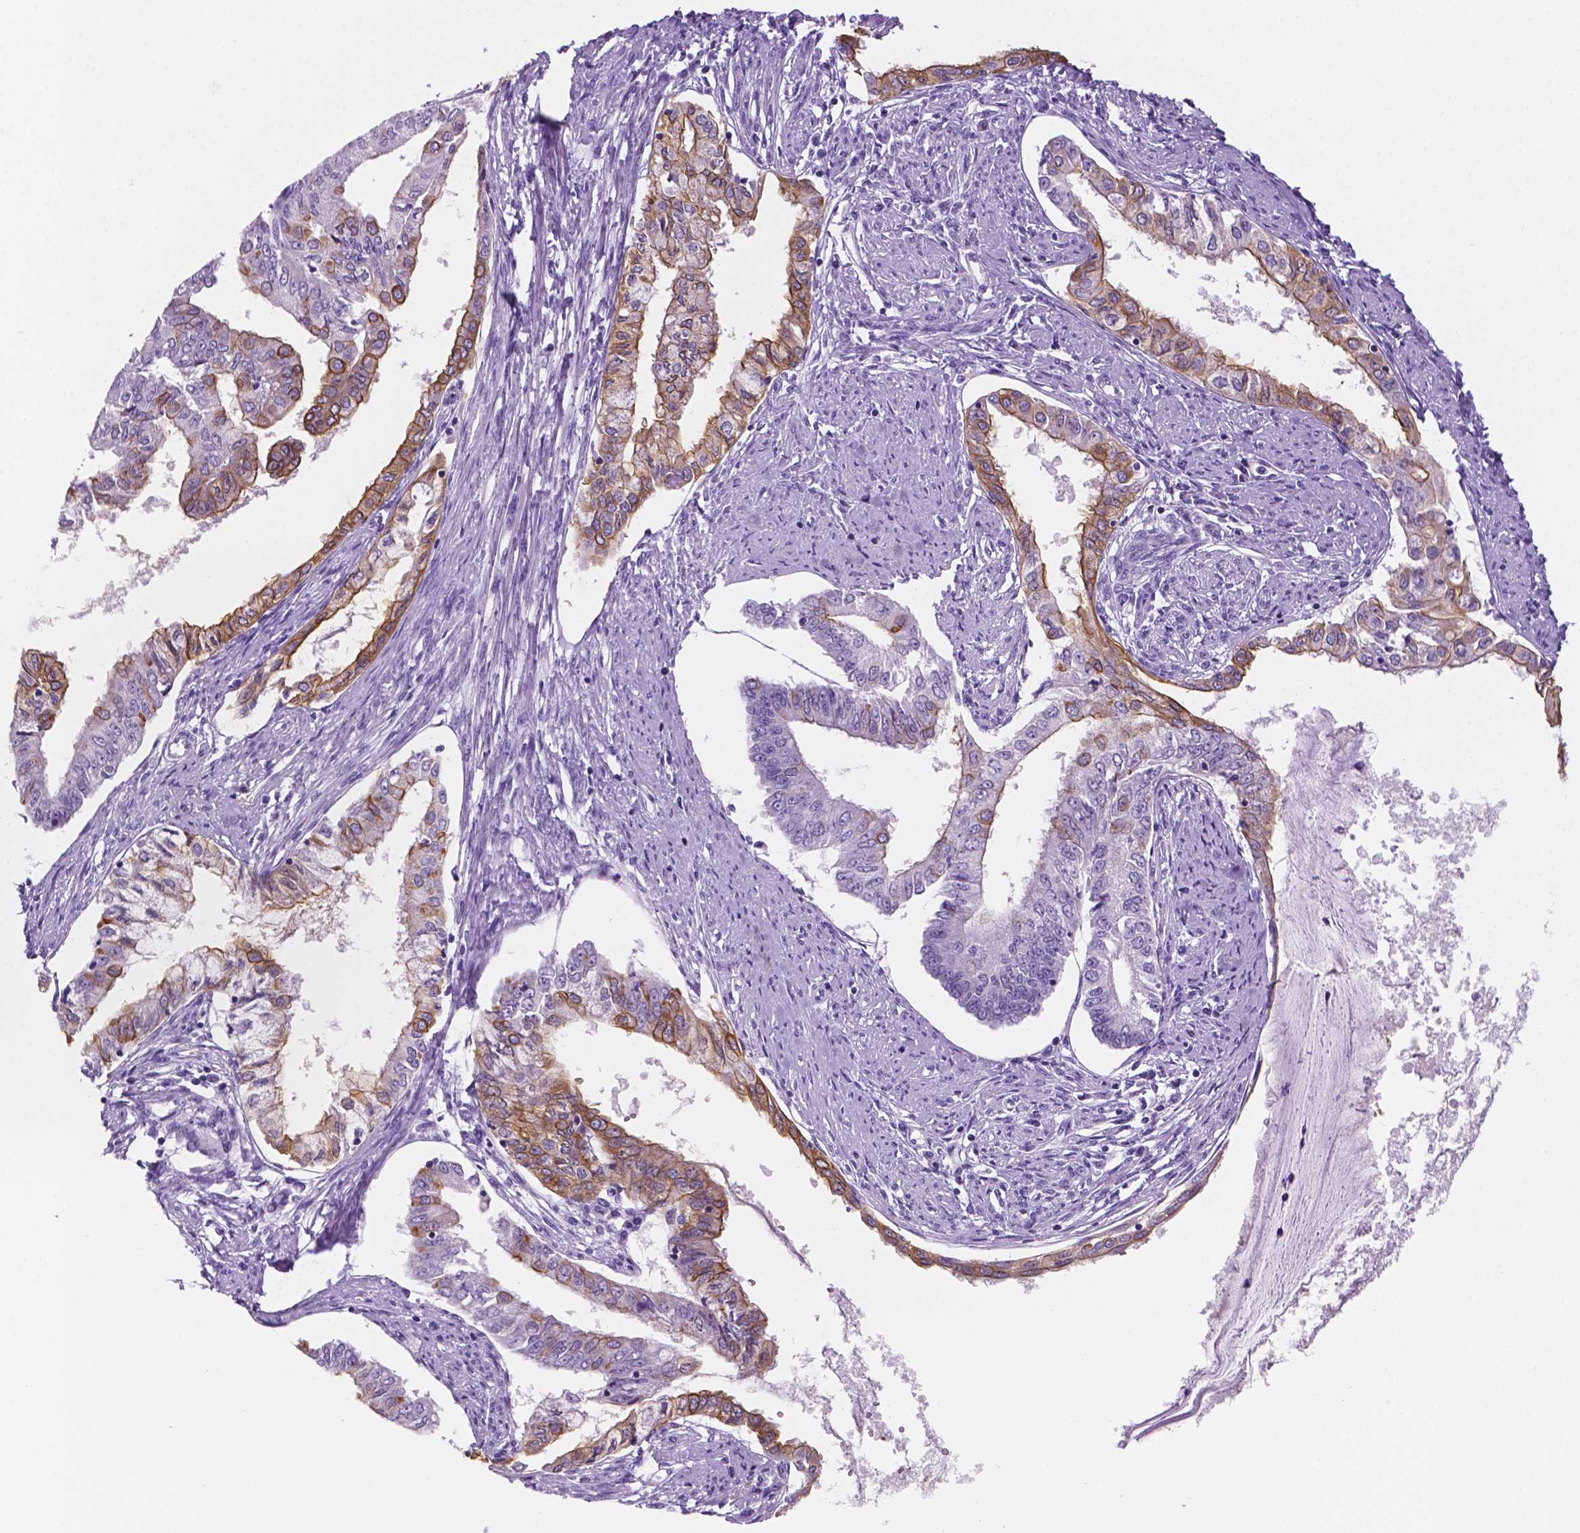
{"staining": {"intensity": "moderate", "quantity": "25%-75%", "location": "cytoplasmic/membranous"}, "tissue": "endometrial cancer", "cell_type": "Tumor cells", "image_type": "cancer", "snomed": [{"axis": "morphology", "description": "Adenocarcinoma, NOS"}, {"axis": "topography", "description": "Endometrium"}], "caption": "Endometrial adenocarcinoma stained for a protein displays moderate cytoplasmic/membranous positivity in tumor cells.", "gene": "PPL", "patient": {"sex": "female", "age": 76}}